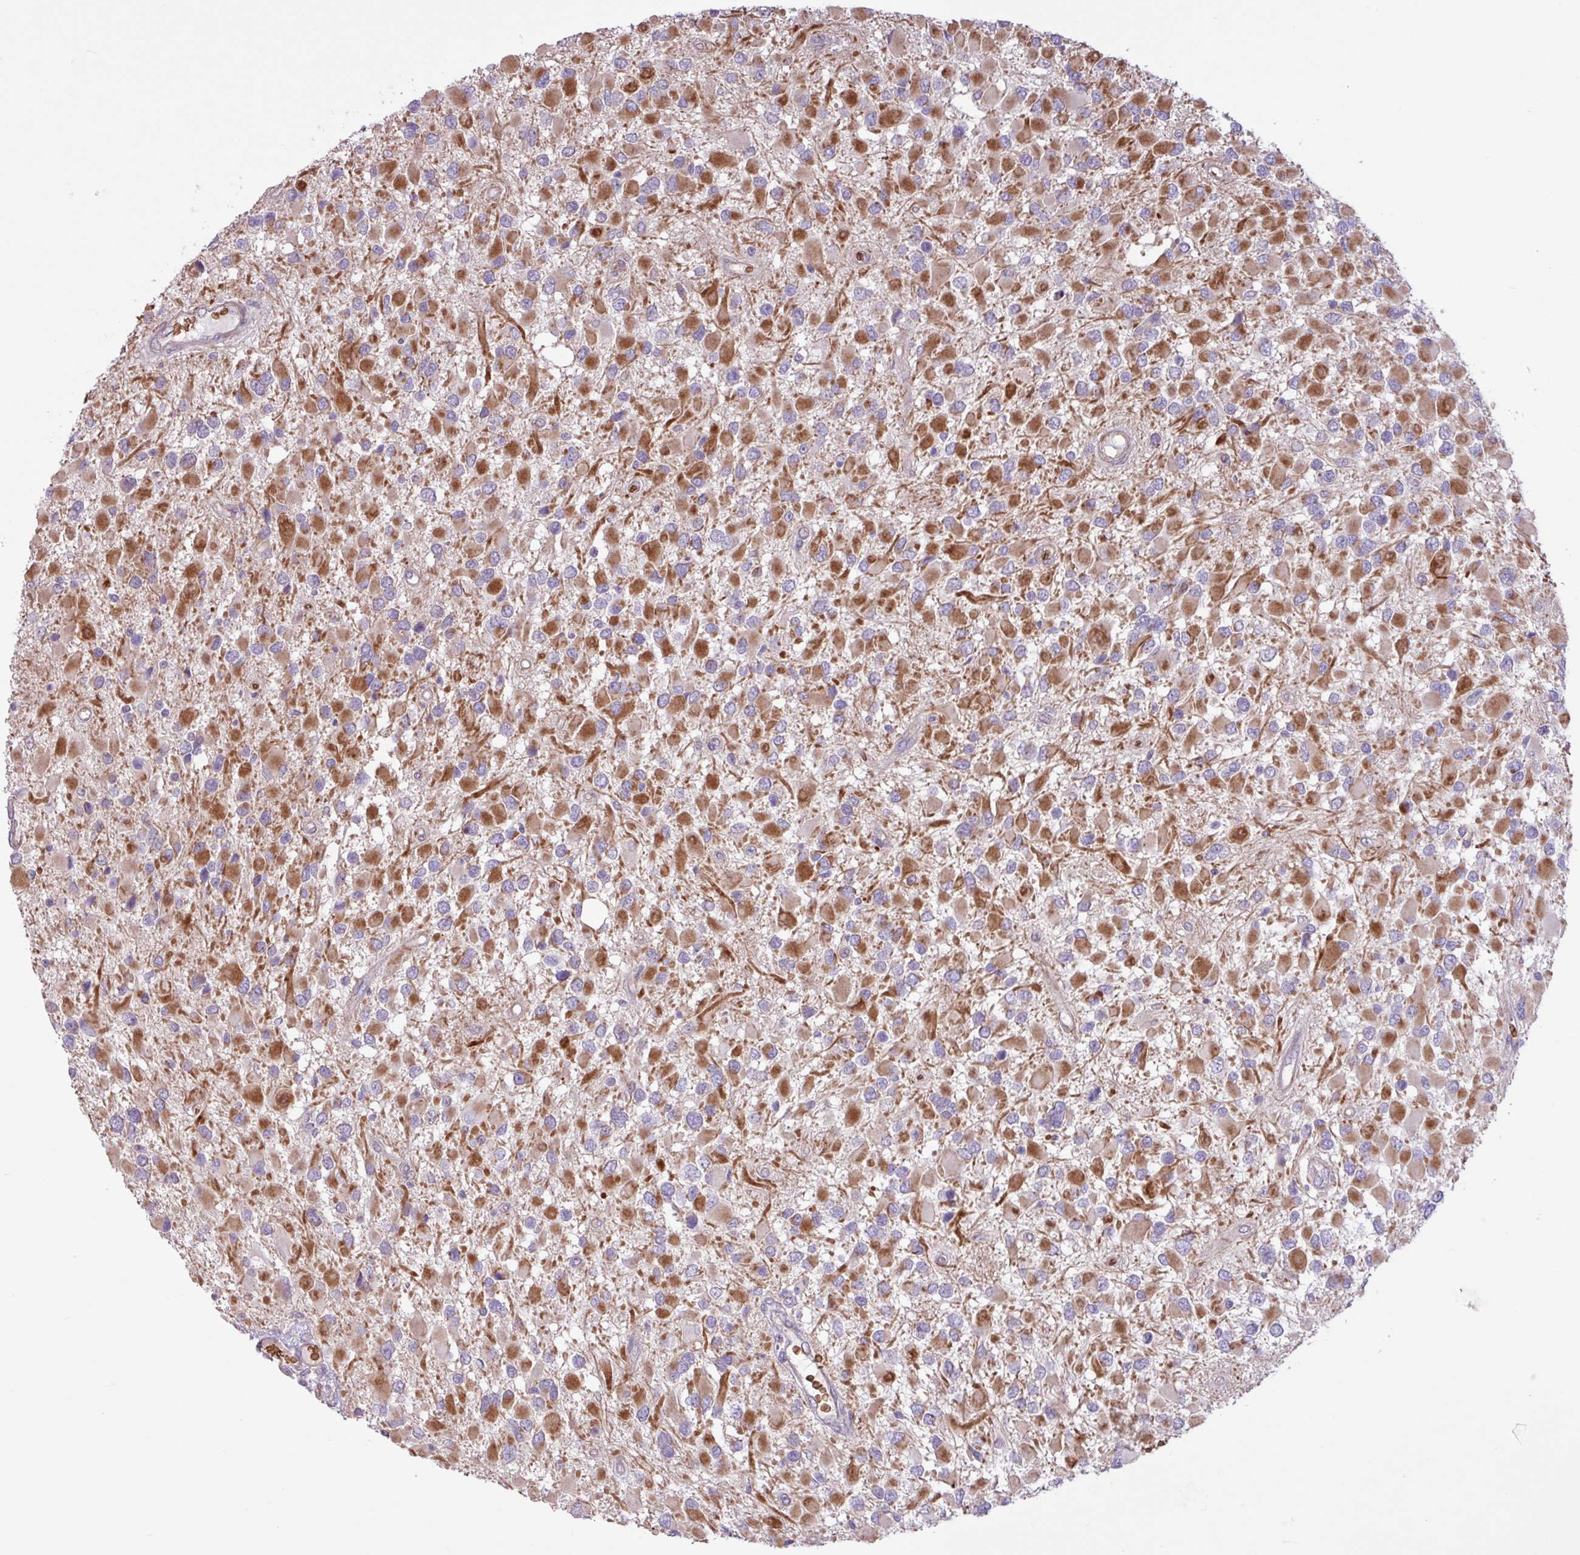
{"staining": {"intensity": "negative", "quantity": "none", "location": "none"}, "tissue": "glioma", "cell_type": "Tumor cells", "image_type": "cancer", "snomed": [{"axis": "morphology", "description": "Glioma, malignant, High grade"}, {"axis": "topography", "description": "Brain"}], "caption": "A high-resolution micrograph shows IHC staining of malignant glioma (high-grade), which displays no significant expression in tumor cells.", "gene": "RAD21L1", "patient": {"sex": "male", "age": 53}}